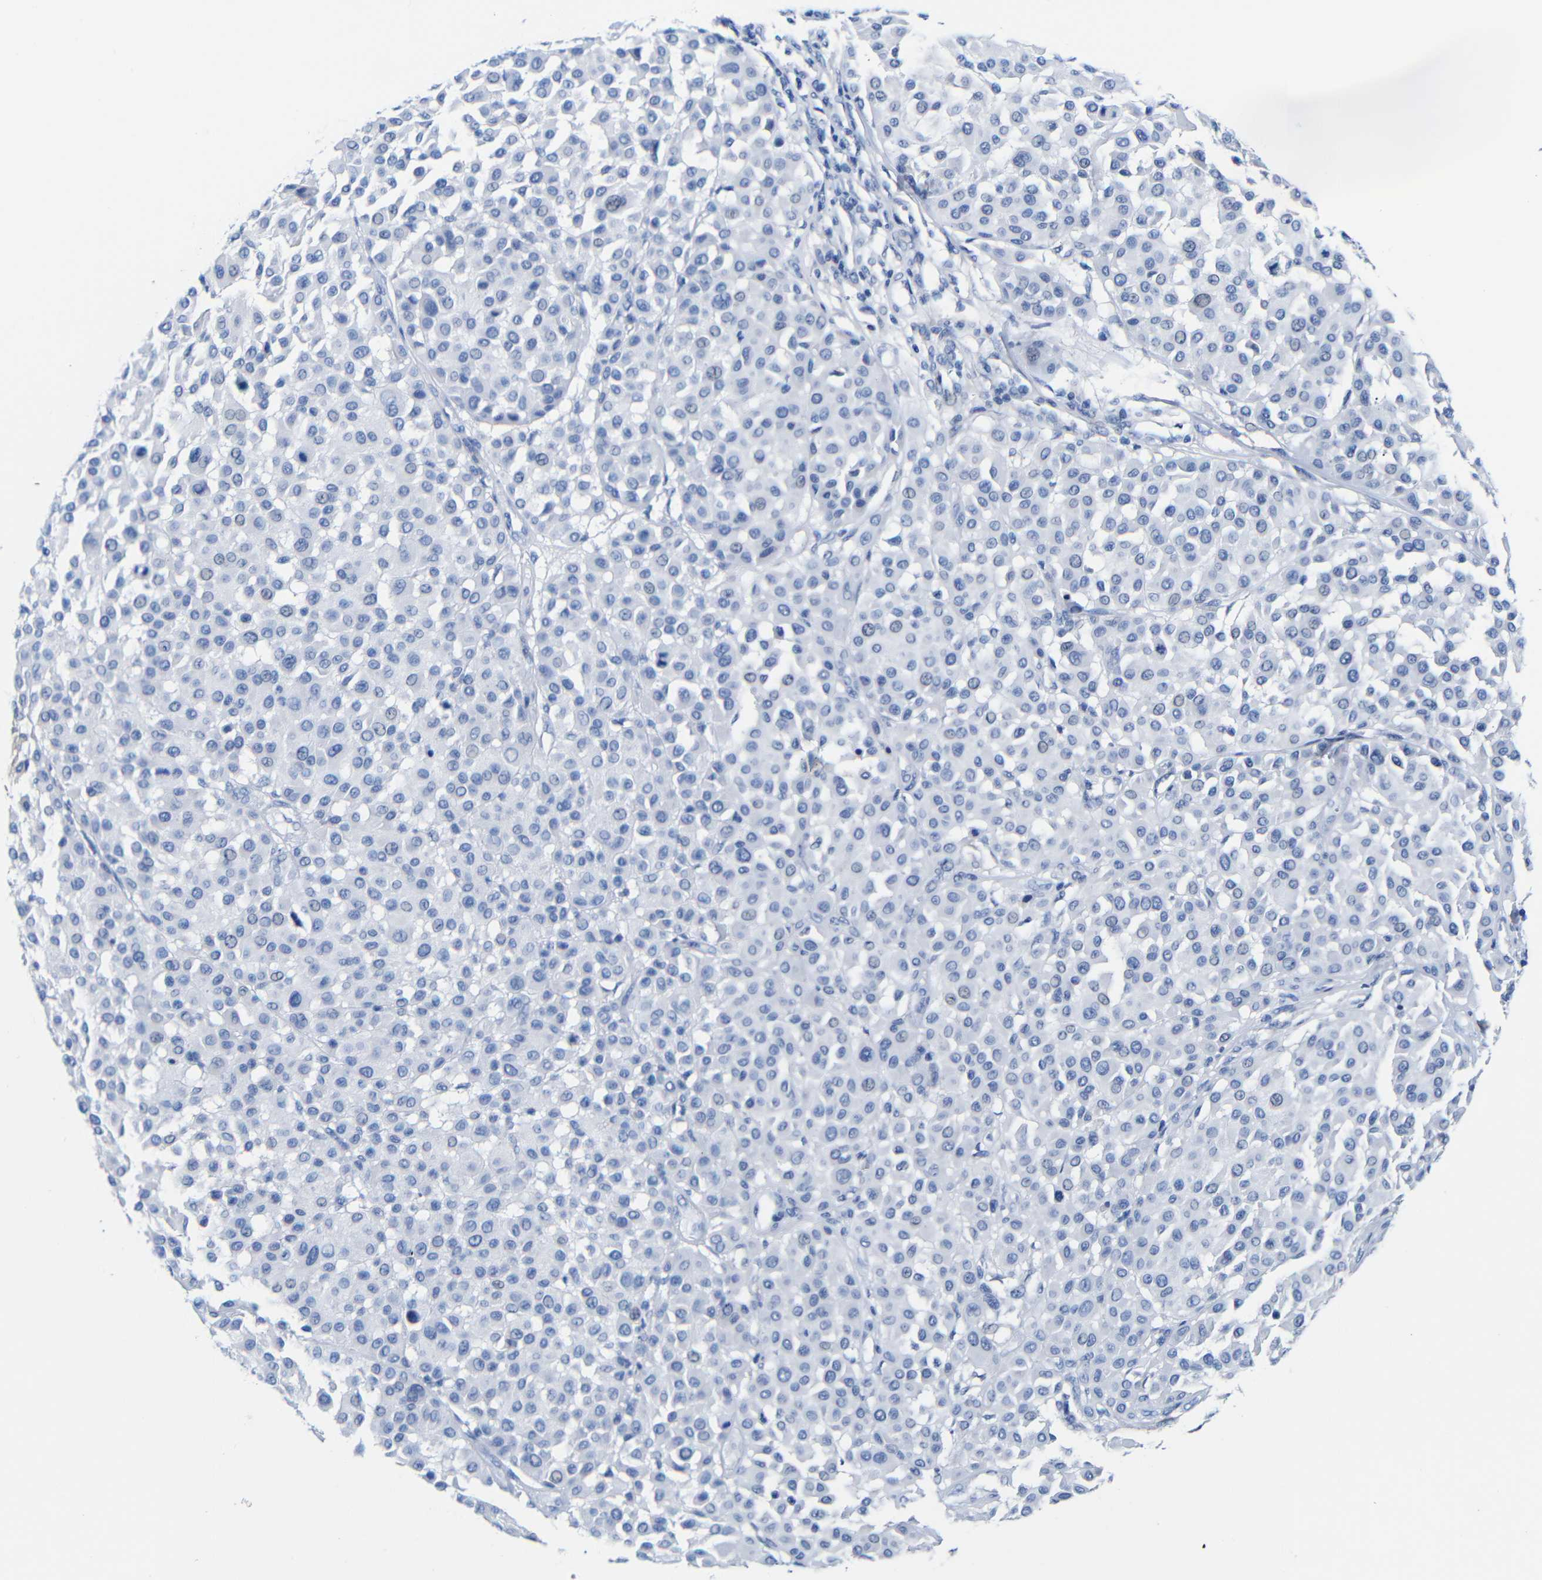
{"staining": {"intensity": "negative", "quantity": "none", "location": "none"}, "tissue": "melanoma", "cell_type": "Tumor cells", "image_type": "cancer", "snomed": [{"axis": "morphology", "description": "Malignant melanoma, Metastatic site"}, {"axis": "topography", "description": "Soft tissue"}], "caption": "Malignant melanoma (metastatic site) was stained to show a protein in brown. There is no significant expression in tumor cells.", "gene": "CGNL1", "patient": {"sex": "male", "age": 41}}